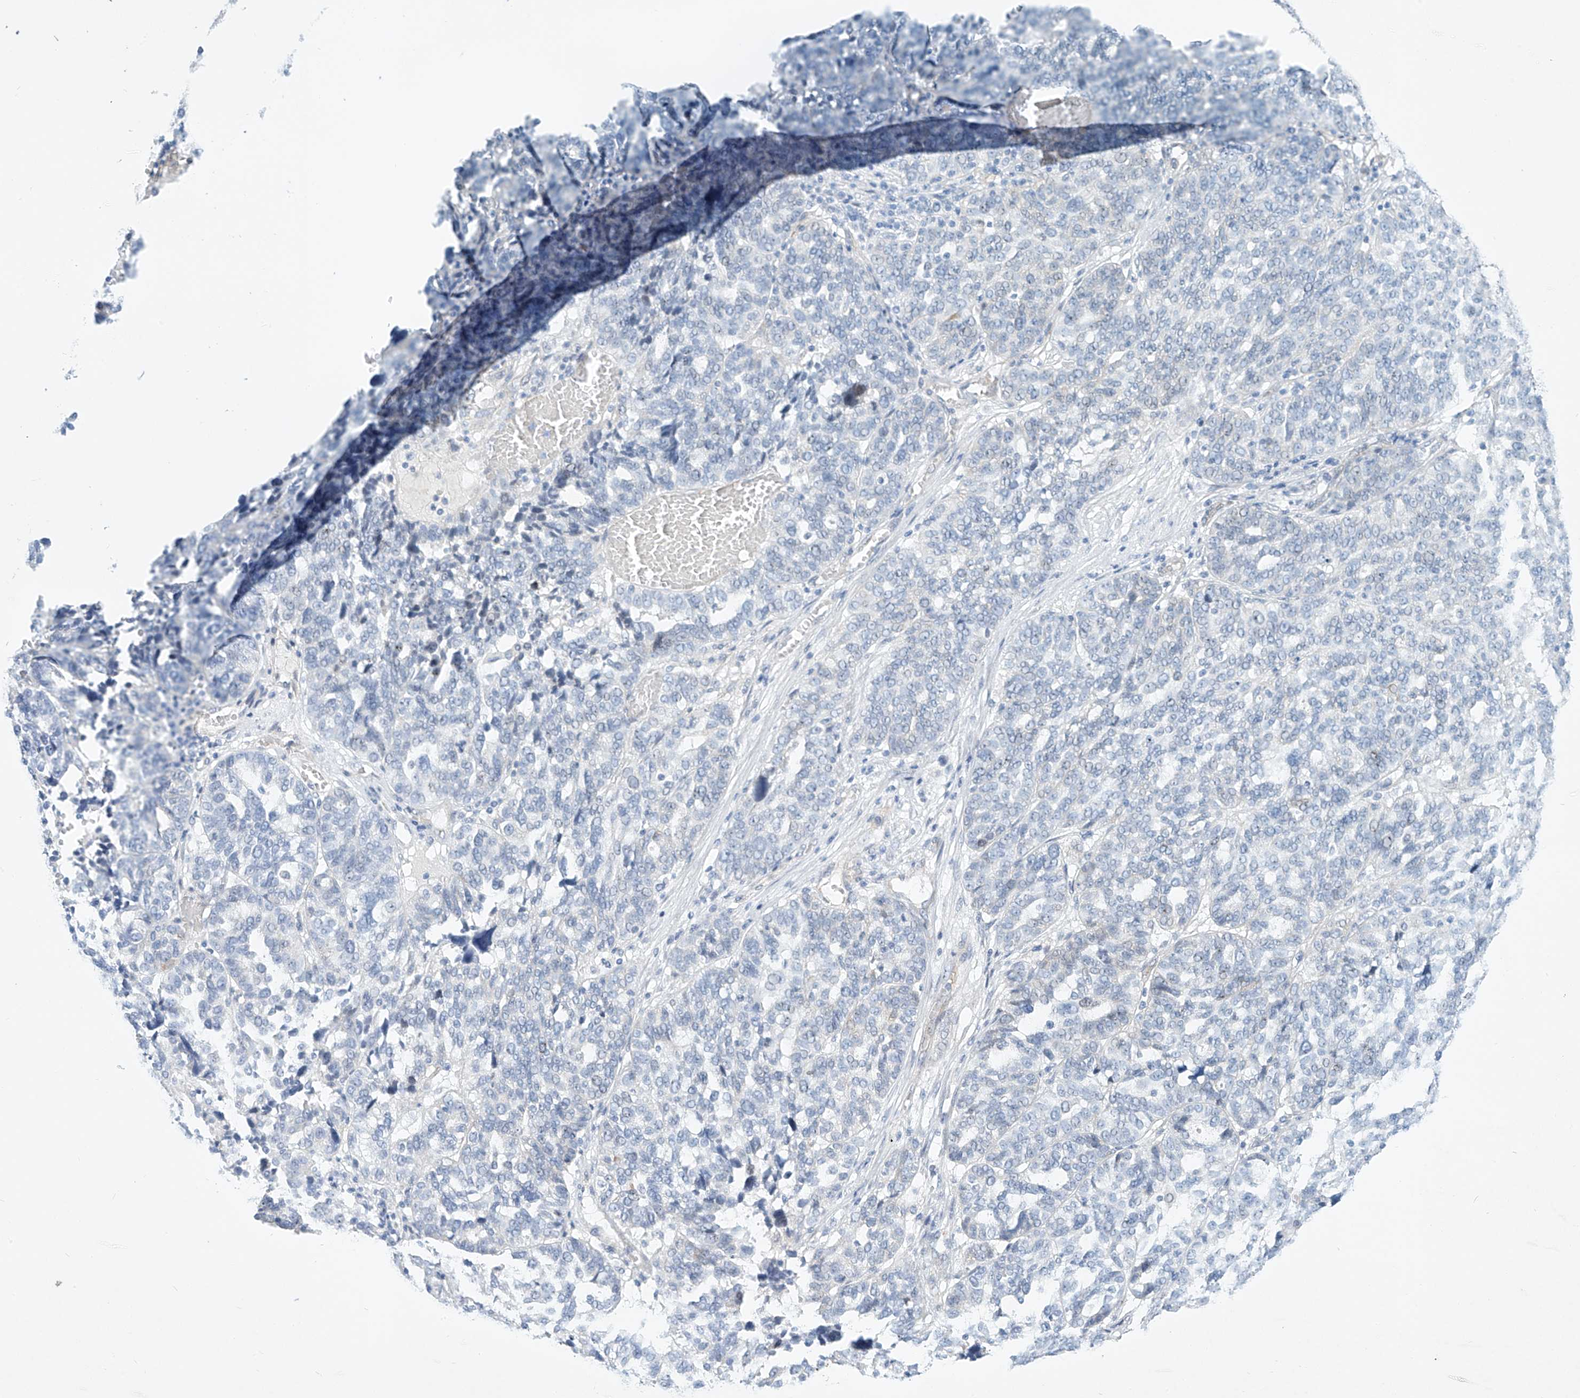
{"staining": {"intensity": "negative", "quantity": "none", "location": "none"}, "tissue": "ovarian cancer", "cell_type": "Tumor cells", "image_type": "cancer", "snomed": [{"axis": "morphology", "description": "Cystadenocarcinoma, serous, NOS"}, {"axis": "topography", "description": "Ovary"}], "caption": "Tumor cells show no significant protein positivity in ovarian serous cystadenocarcinoma. Brightfield microscopy of immunohistochemistry stained with DAB (brown) and hematoxylin (blue), captured at high magnification.", "gene": "REEP2", "patient": {"sex": "female", "age": 59}}